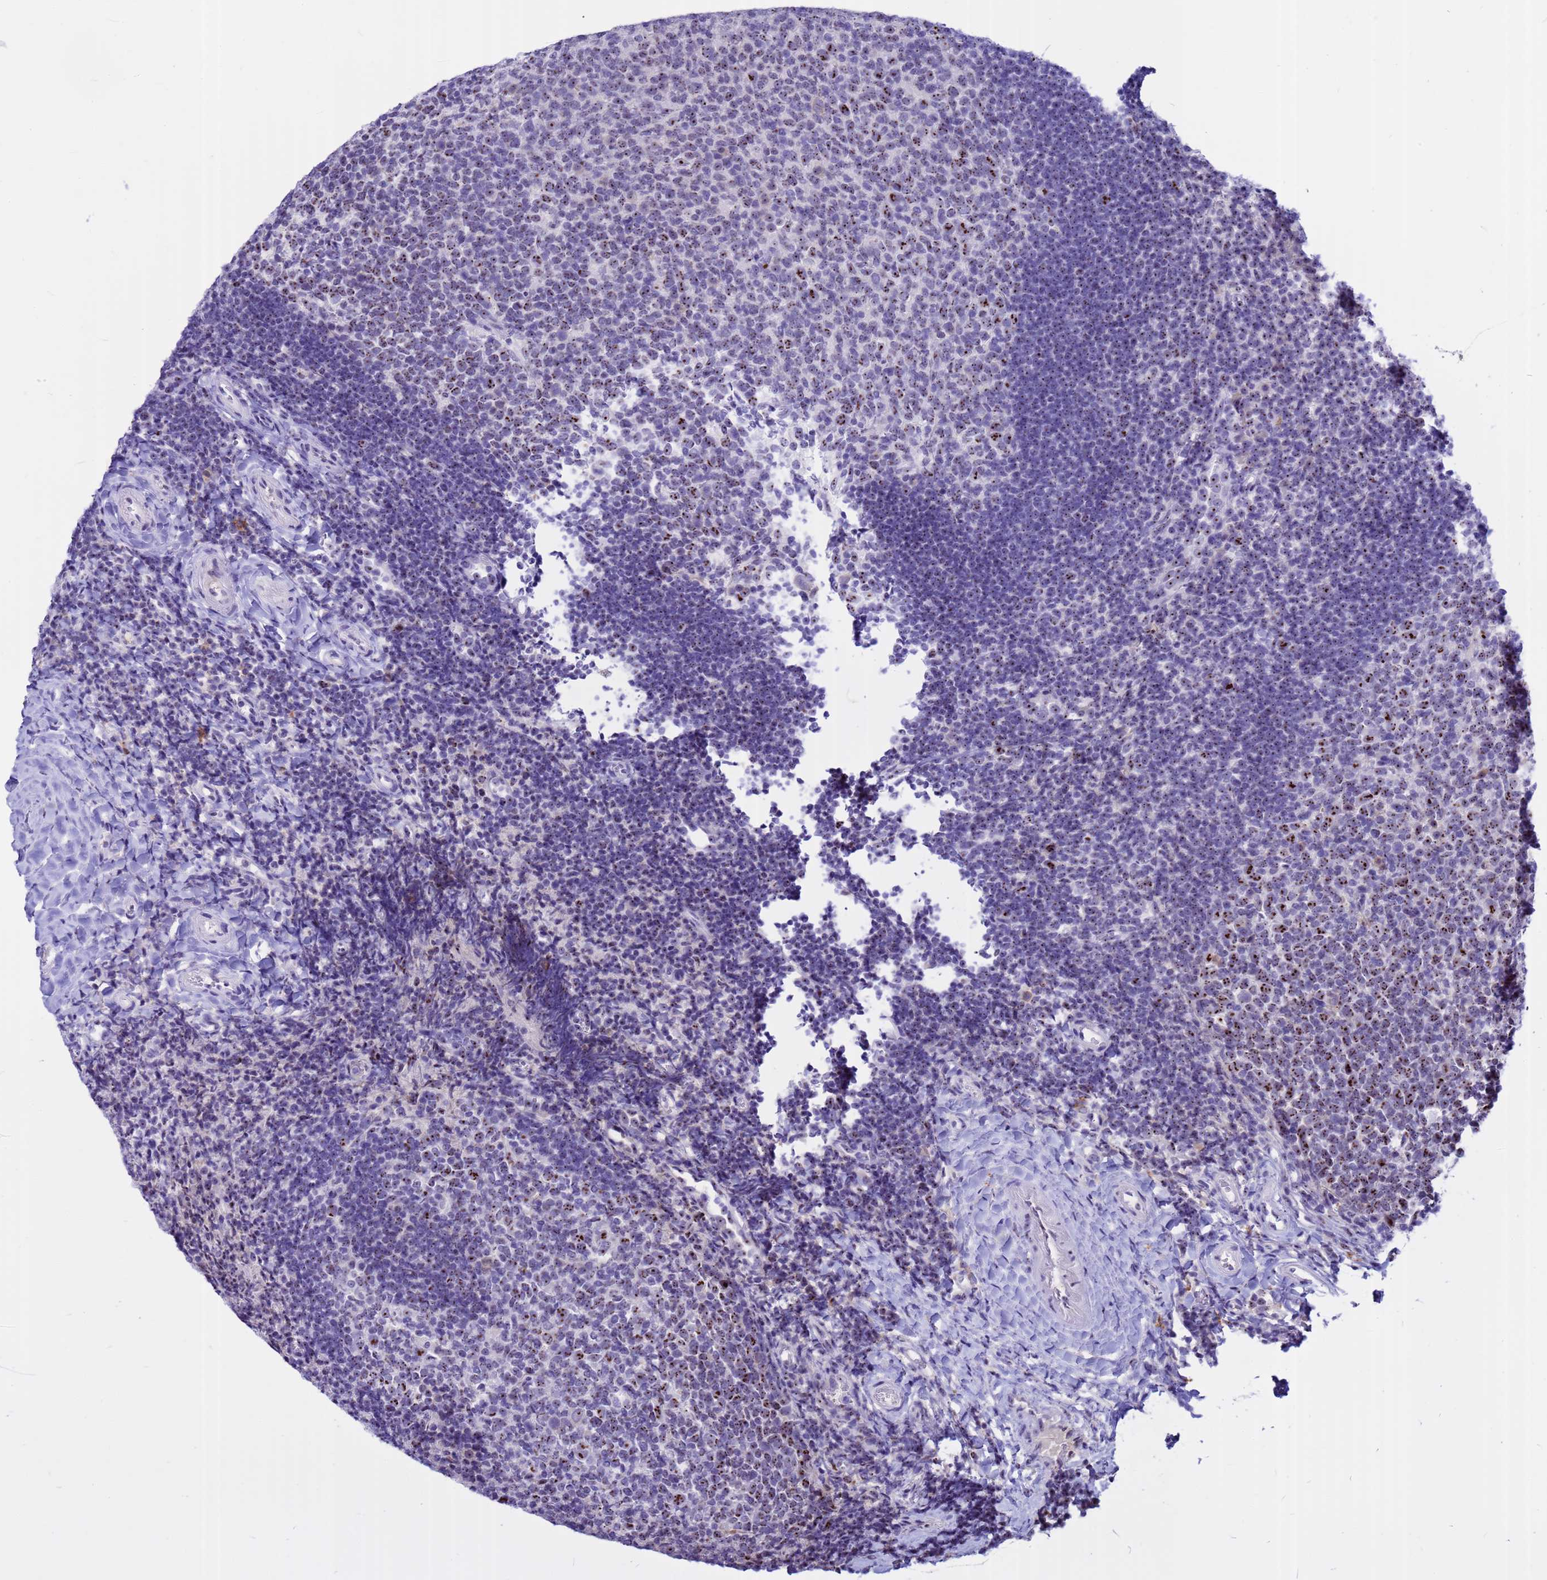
{"staining": {"intensity": "strong", "quantity": "<25%", "location": "nuclear"}, "tissue": "tonsil", "cell_type": "Germinal center cells", "image_type": "normal", "snomed": [{"axis": "morphology", "description": "Normal tissue, NOS"}, {"axis": "topography", "description": "Tonsil"}], "caption": "About <25% of germinal center cells in benign tonsil exhibit strong nuclear protein positivity as visualized by brown immunohistochemical staining.", "gene": "DMRTC2", "patient": {"sex": "female", "age": 10}}